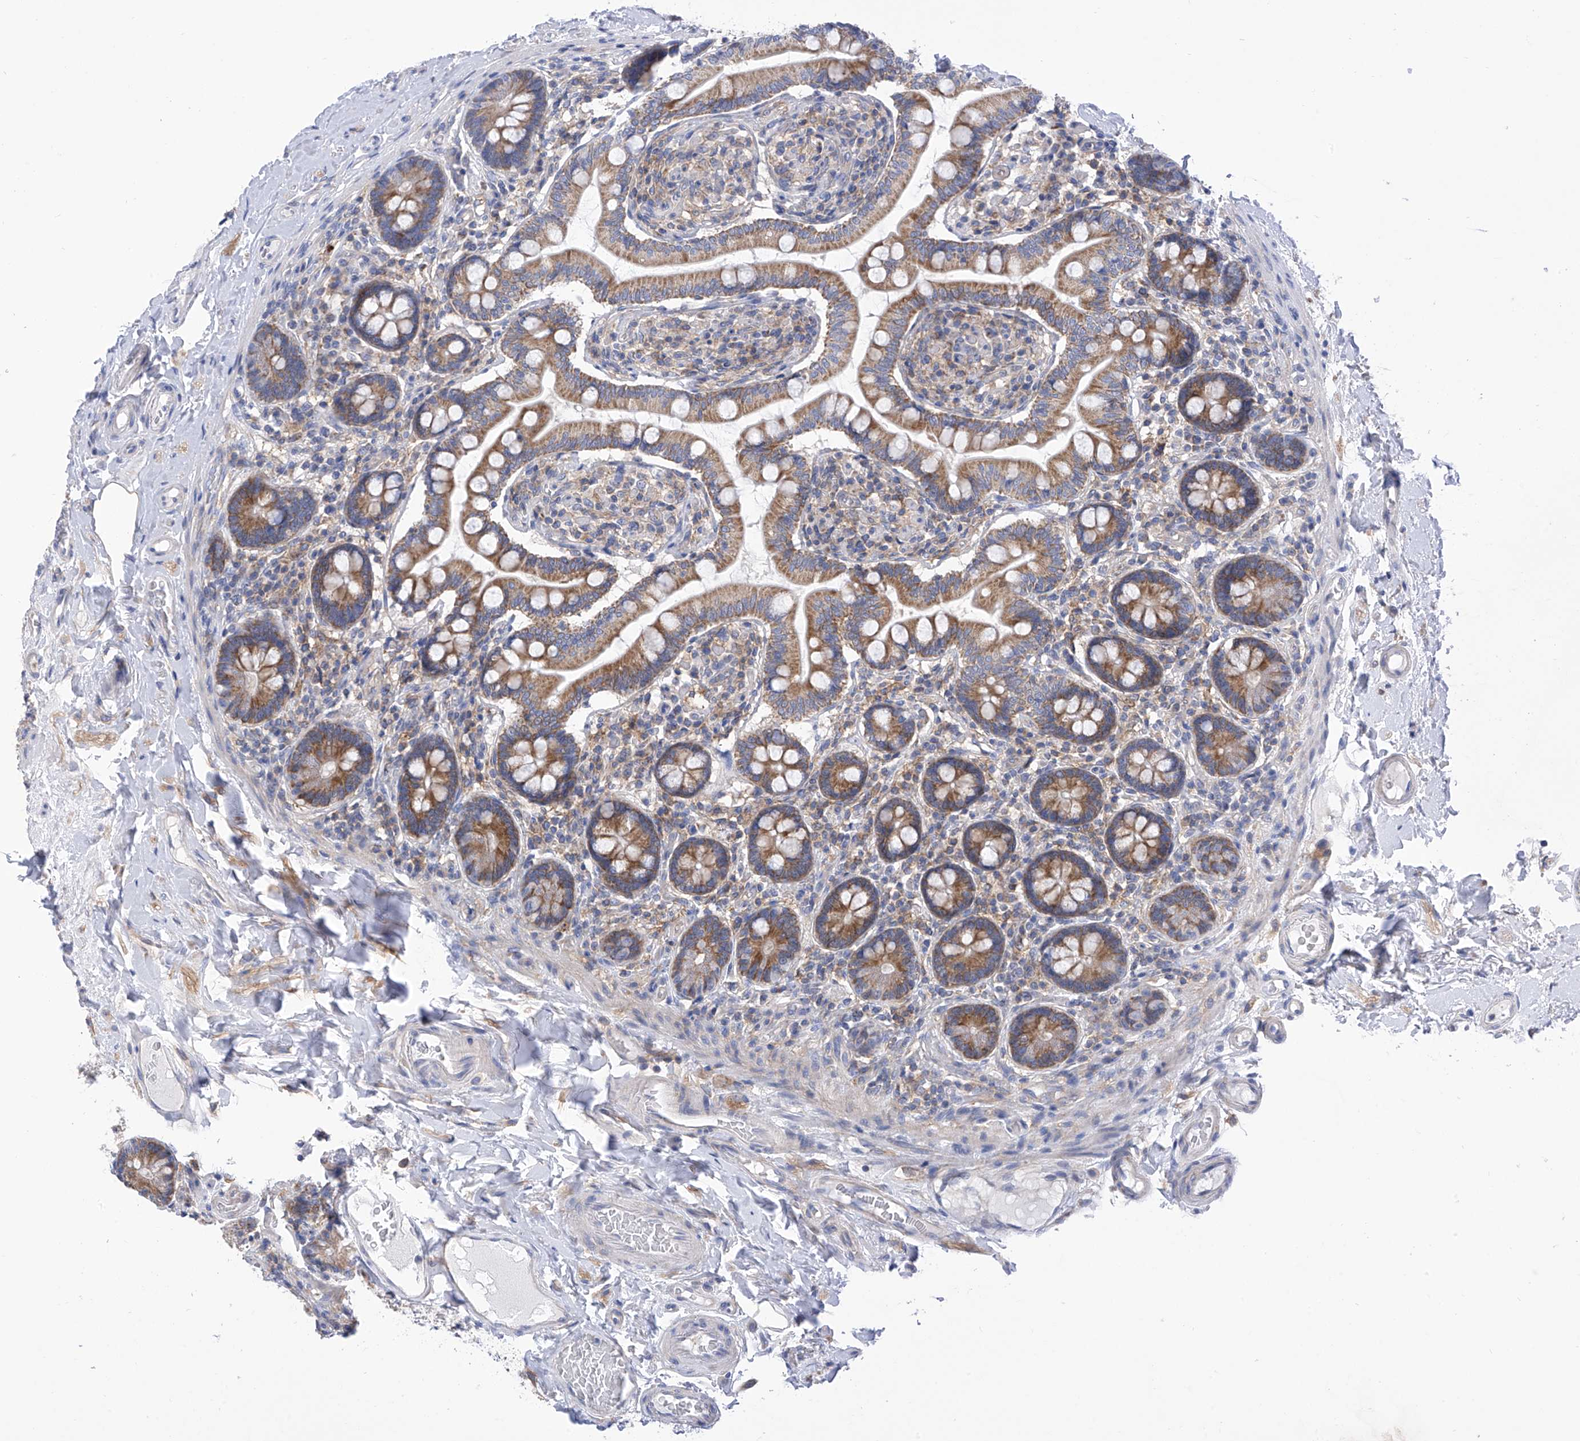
{"staining": {"intensity": "moderate", "quantity": ">75%", "location": "cytoplasmic/membranous"}, "tissue": "small intestine", "cell_type": "Glandular cells", "image_type": "normal", "snomed": [{"axis": "morphology", "description": "Normal tissue, NOS"}, {"axis": "topography", "description": "Small intestine"}], "caption": "Human small intestine stained with a protein marker shows moderate staining in glandular cells.", "gene": "P2RX7", "patient": {"sex": "female", "age": 64}}